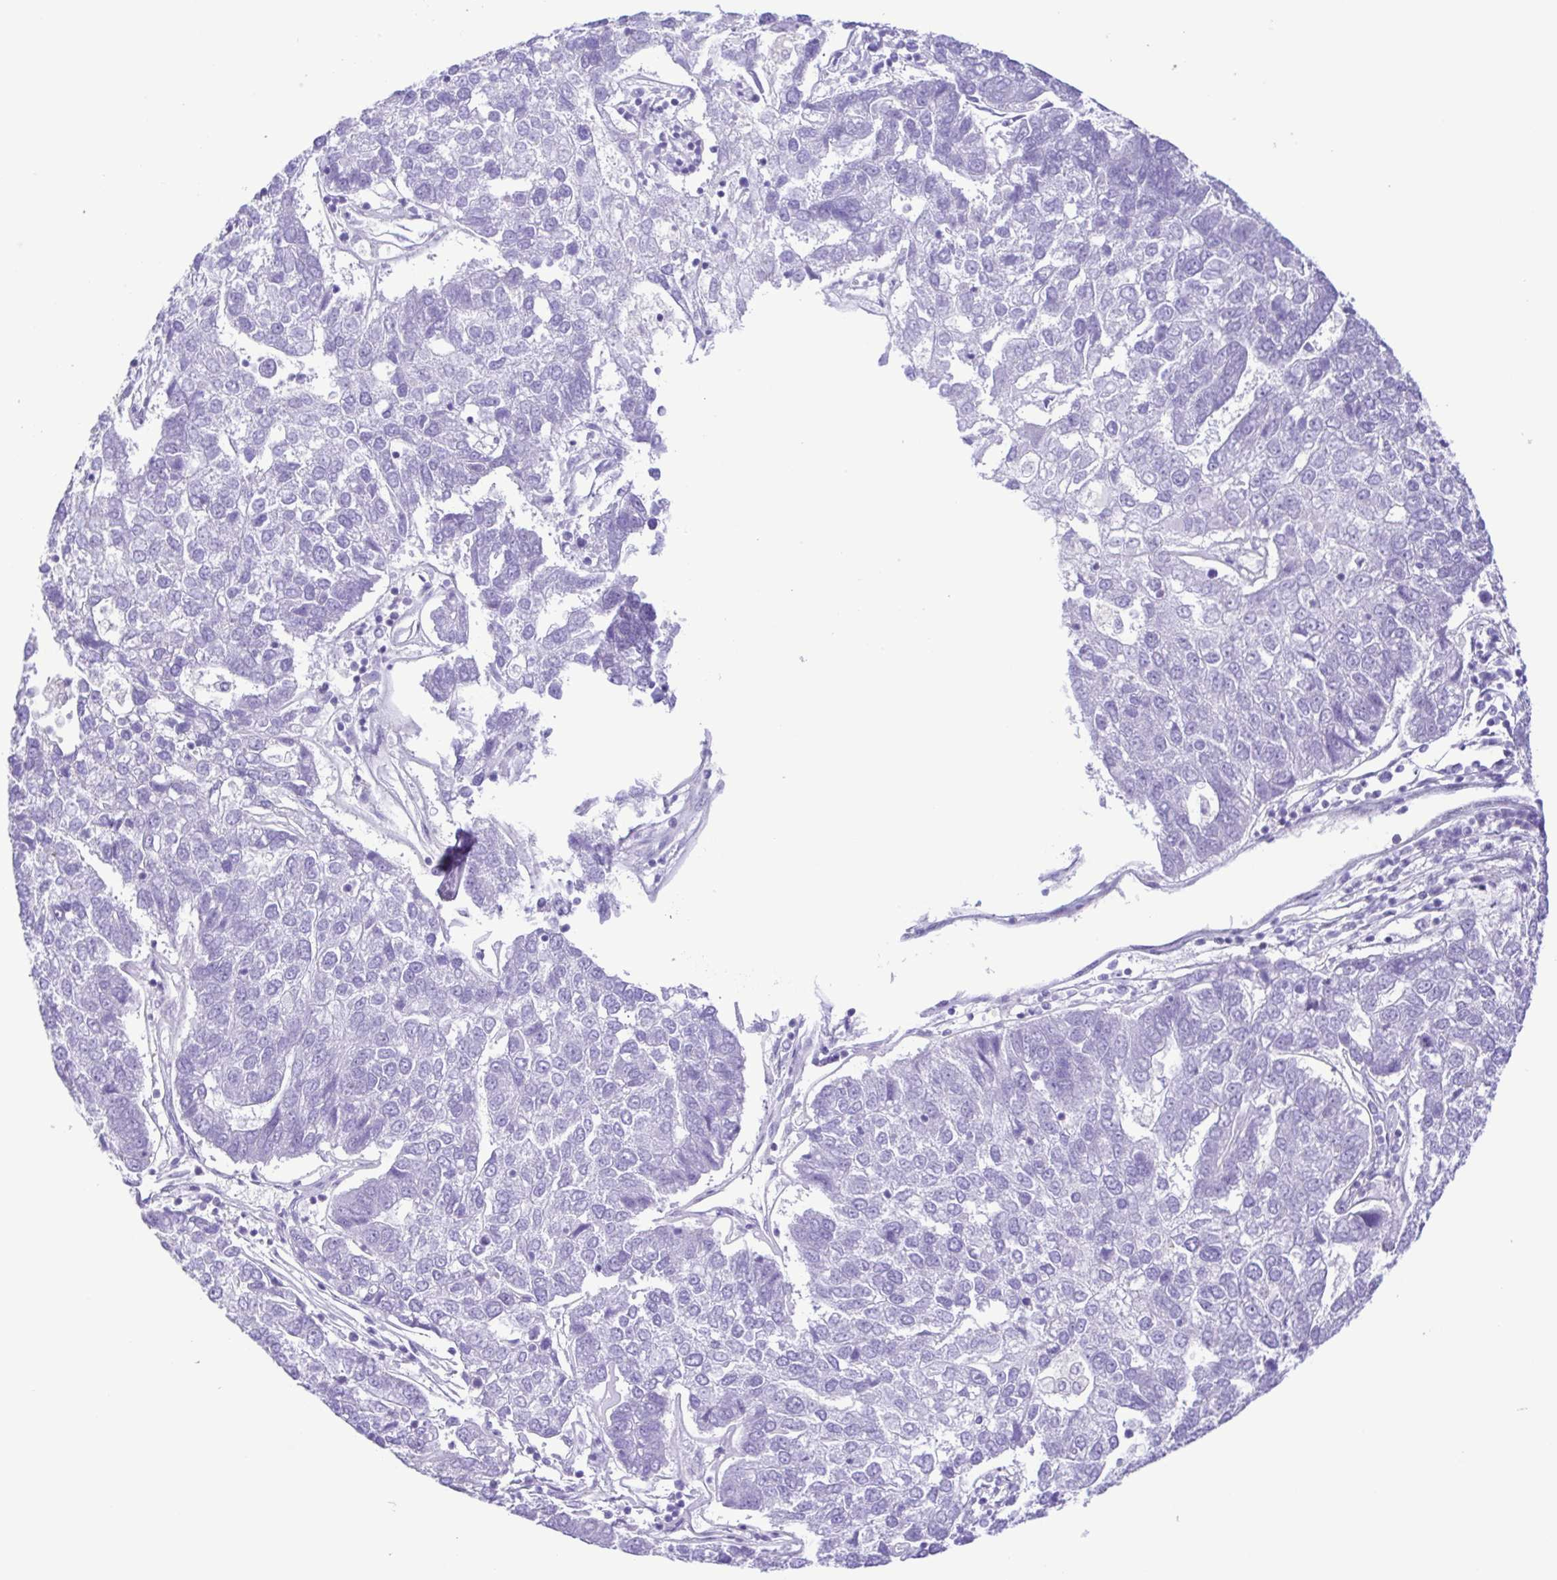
{"staining": {"intensity": "negative", "quantity": "none", "location": "none"}, "tissue": "pancreatic cancer", "cell_type": "Tumor cells", "image_type": "cancer", "snomed": [{"axis": "morphology", "description": "Adenocarcinoma, NOS"}, {"axis": "topography", "description": "Pancreas"}], "caption": "A high-resolution photomicrograph shows immunohistochemistry (IHC) staining of adenocarcinoma (pancreatic), which exhibits no significant expression in tumor cells. Brightfield microscopy of immunohistochemistry (IHC) stained with DAB (brown) and hematoxylin (blue), captured at high magnification.", "gene": "CYP17A1", "patient": {"sex": "female", "age": 61}}